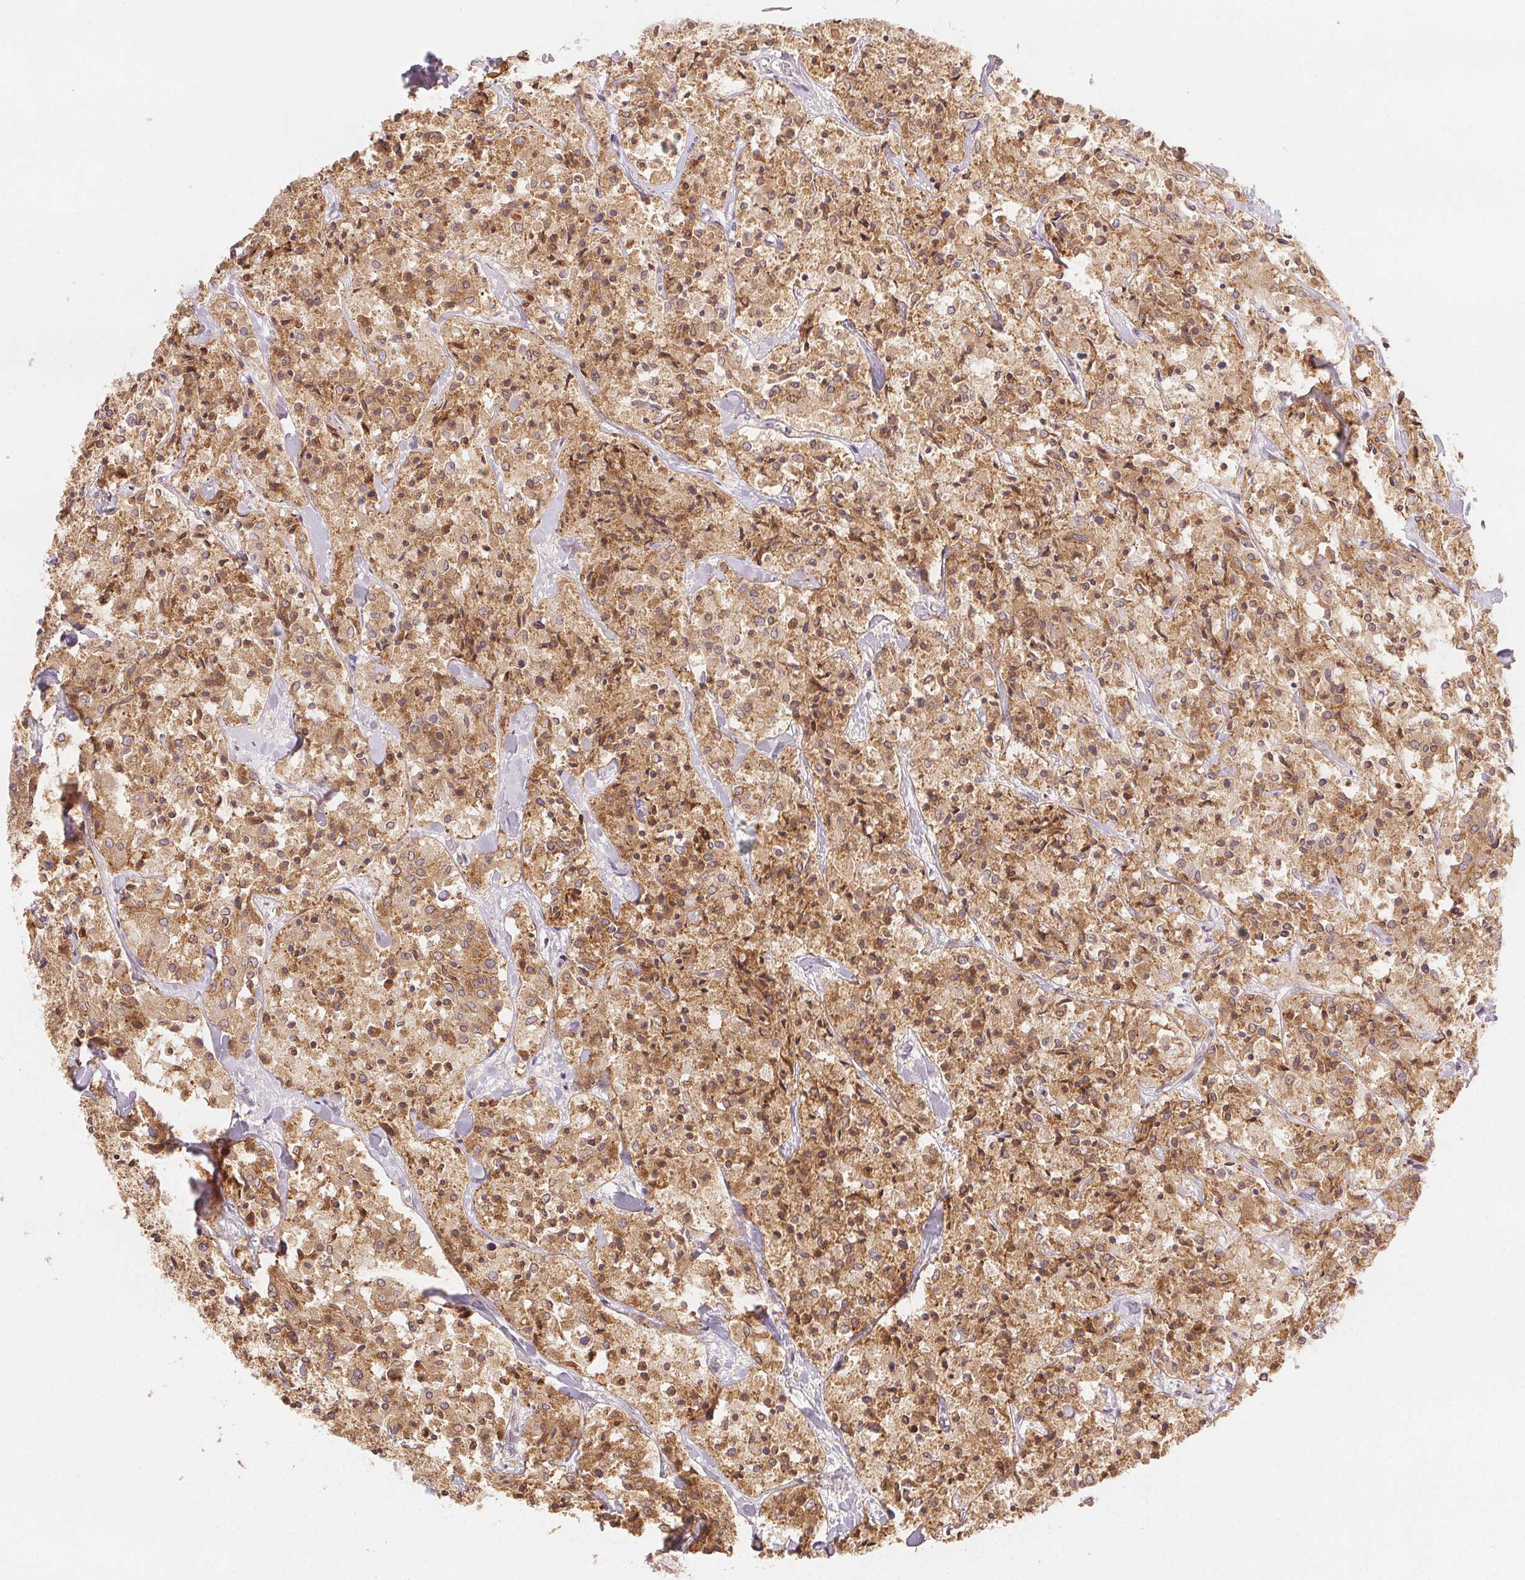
{"staining": {"intensity": "moderate", "quantity": ">75%", "location": "cytoplasmic/membranous"}, "tissue": "carcinoid", "cell_type": "Tumor cells", "image_type": "cancer", "snomed": [{"axis": "morphology", "description": "Carcinoid, malignant, NOS"}, {"axis": "topography", "description": "Lung"}], "caption": "Human carcinoid stained for a protein (brown) exhibits moderate cytoplasmic/membranous positive expression in approximately >75% of tumor cells.", "gene": "SEZ6L2", "patient": {"sex": "male", "age": 71}}